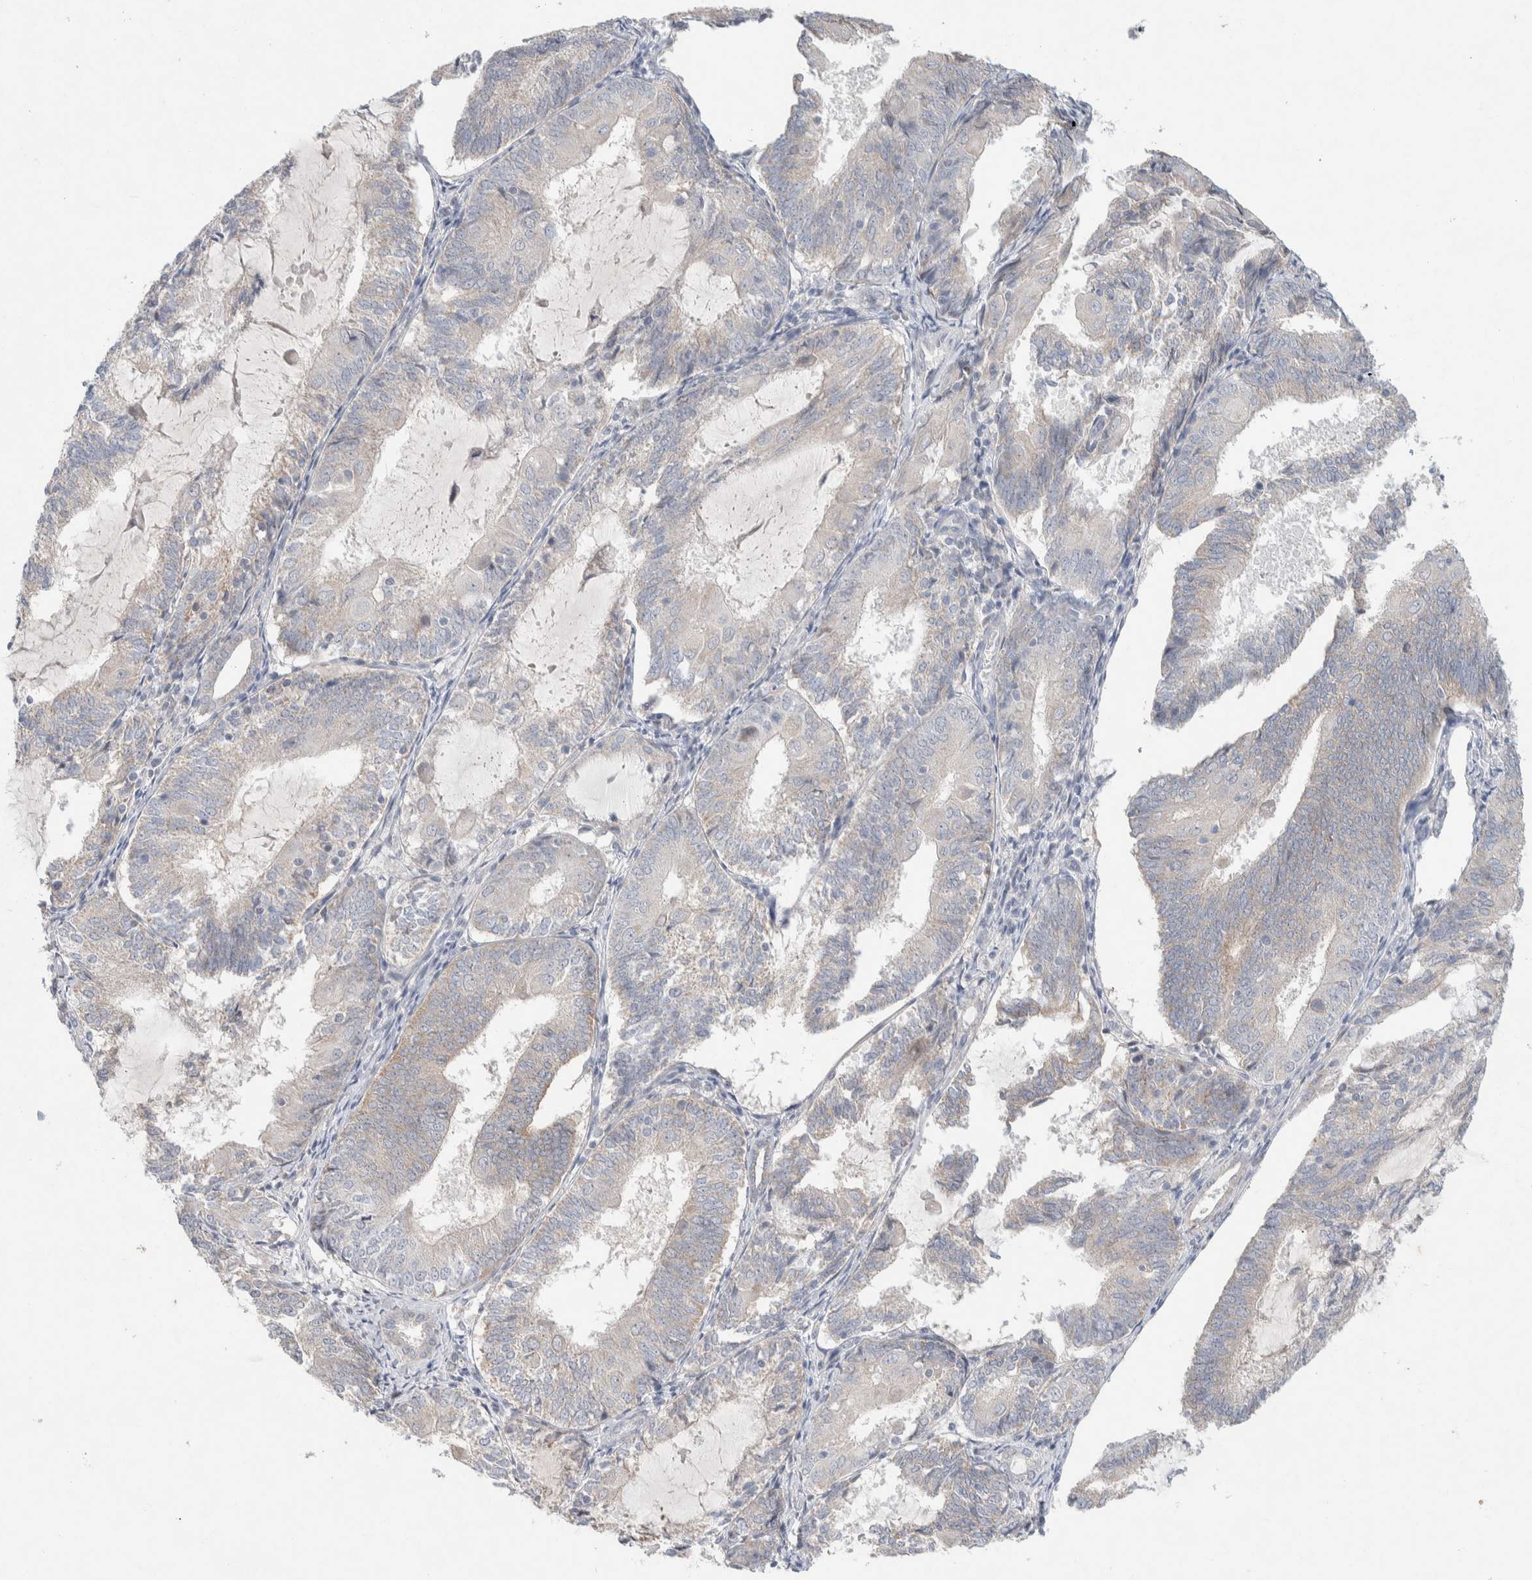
{"staining": {"intensity": "weak", "quantity": "<25%", "location": "cytoplasmic/membranous"}, "tissue": "endometrial cancer", "cell_type": "Tumor cells", "image_type": "cancer", "snomed": [{"axis": "morphology", "description": "Adenocarcinoma, NOS"}, {"axis": "topography", "description": "Endometrium"}], "caption": "Immunohistochemical staining of human endometrial cancer (adenocarcinoma) shows no significant expression in tumor cells.", "gene": "CMTM4", "patient": {"sex": "female", "age": 81}}